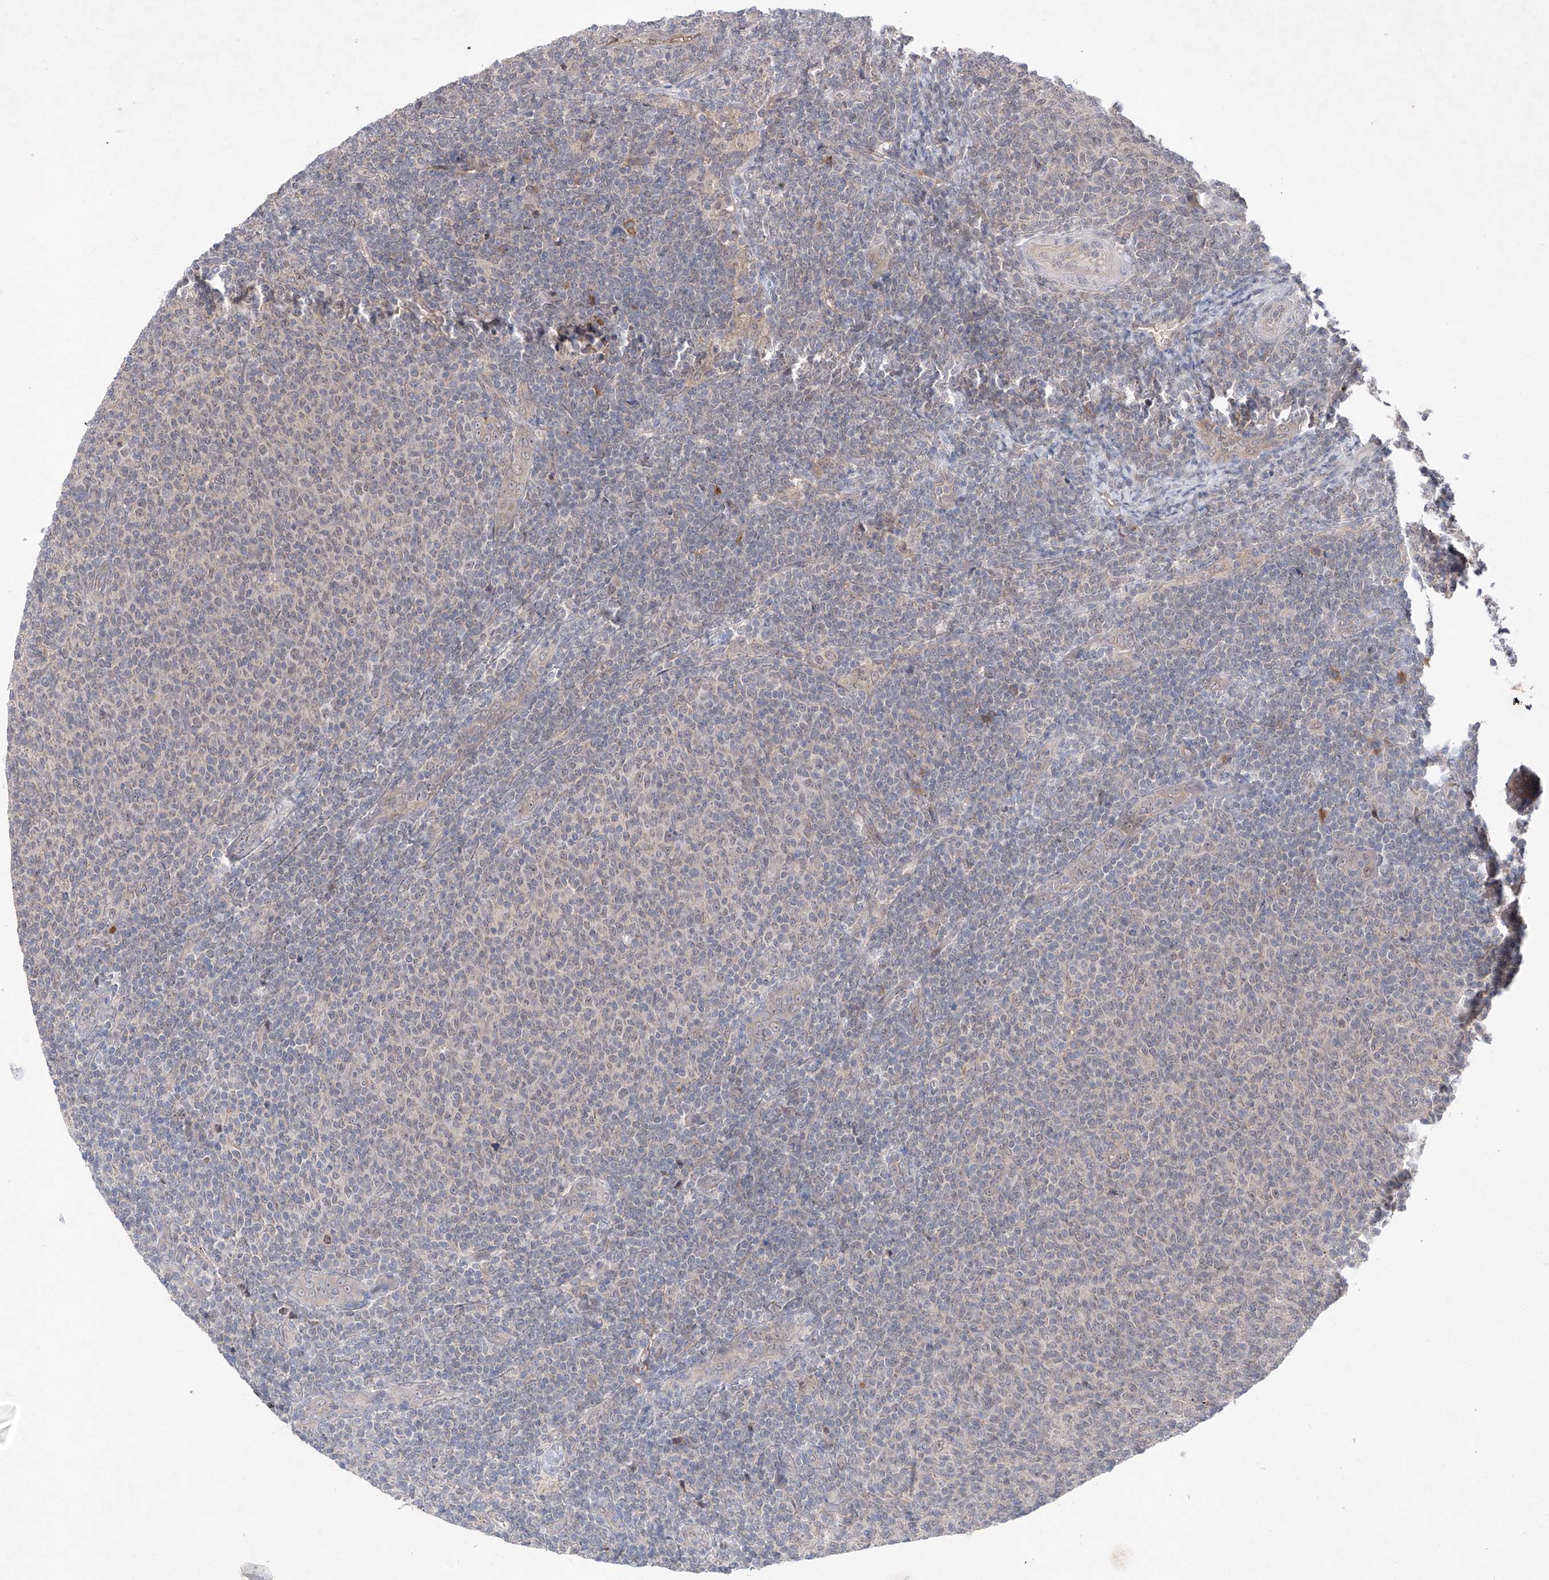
{"staining": {"intensity": "negative", "quantity": "none", "location": "none"}, "tissue": "lymphoma", "cell_type": "Tumor cells", "image_type": "cancer", "snomed": [{"axis": "morphology", "description": "Malignant lymphoma, non-Hodgkin's type, Low grade"}, {"axis": "topography", "description": "Lymph node"}], "caption": "An image of human low-grade malignant lymphoma, non-Hodgkin's type is negative for staining in tumor cells. (DAB (3,3'-diaminobenzidine) IHC visualized using brightfield microscopy, high magnification).", "gene": "FAM135A", "patient": {"sex": "male", "age": 66}}